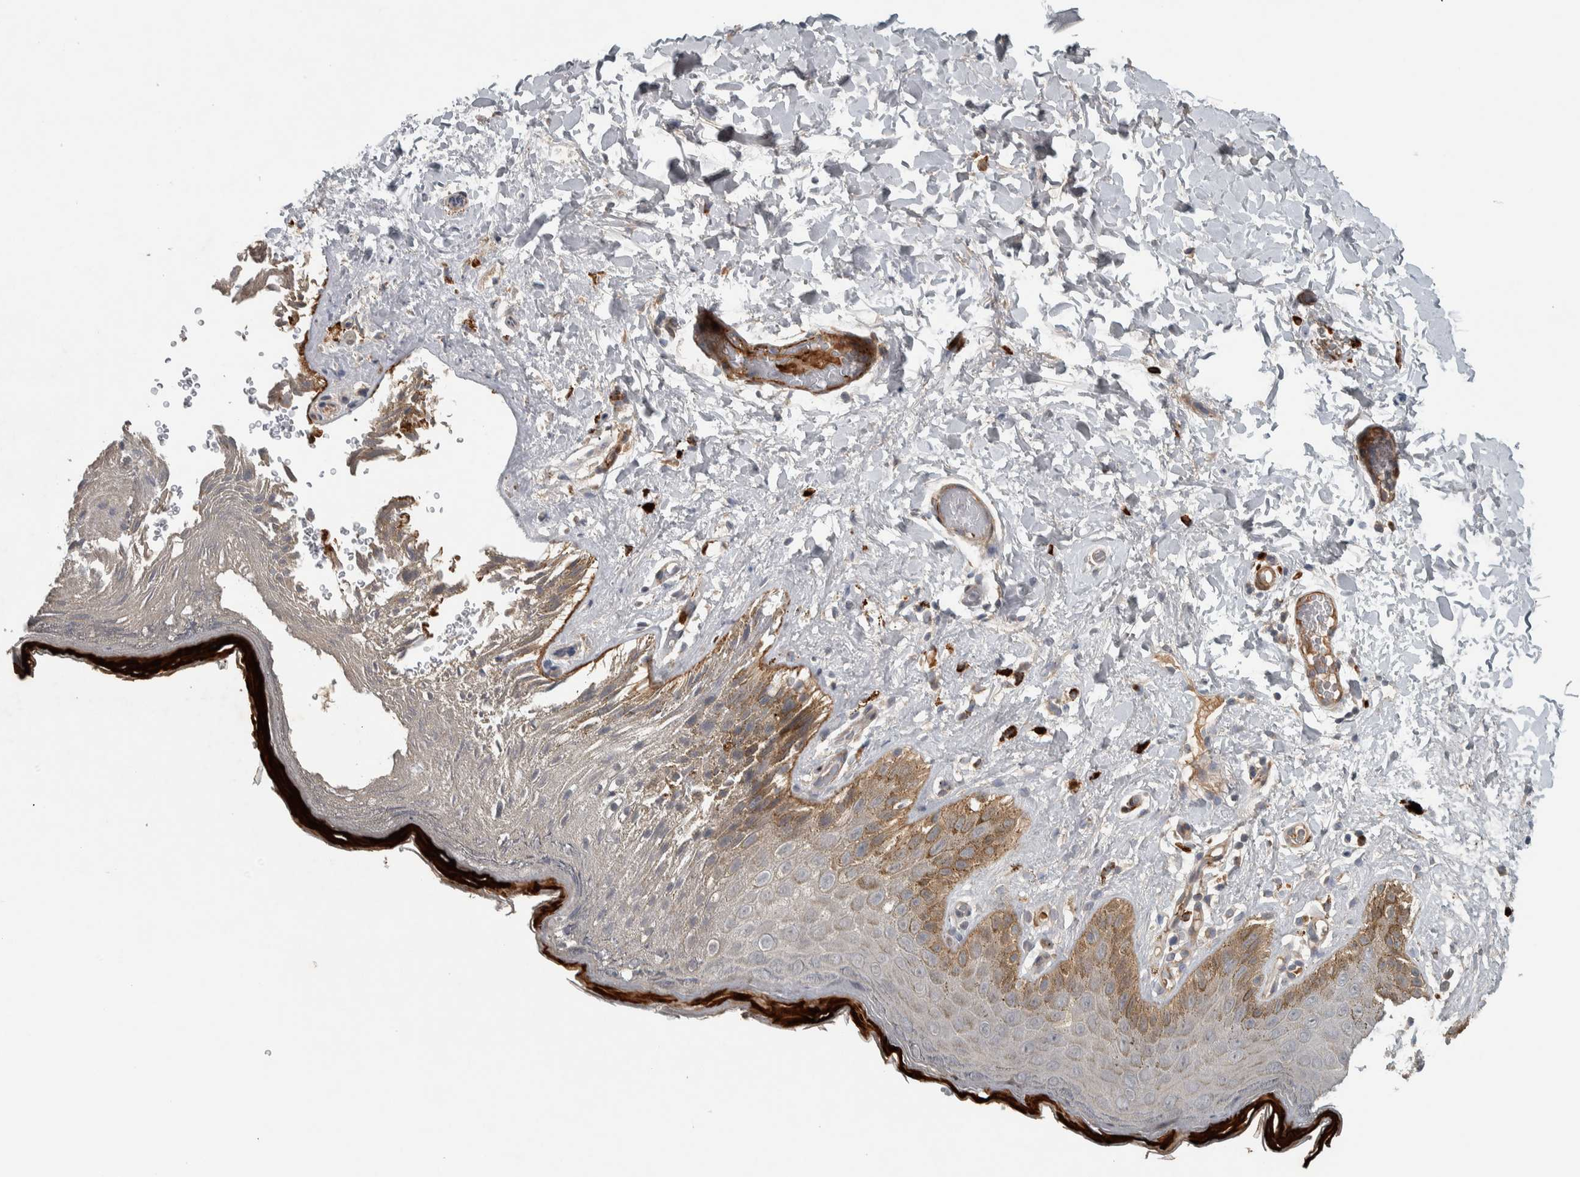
{"staining": {"intensity": "moderate", "quantity": "<25%", "location": "cytoplasmic/membranous"}, "tissue": "skin", "cell_type": "Epidermal cells", "image_type": "normal", "snomed": [{"axis": "morphology", "description": "Normal tissue, NOS"}, {"axis": "topography", "description": "Anal"}], "caption": "A high-resolution micrograph shows immunohistochemistry staining of unremarkable skin, which displays moderate cytoplasmic/membranous expression in about <25% of epidermal cells. (DAB (3,3'-diaminobenzidine) IHC with brightfield microscopy, high magnification).", "gene": "LBHD1", "patient": {"sex": "male", "age": 44}}